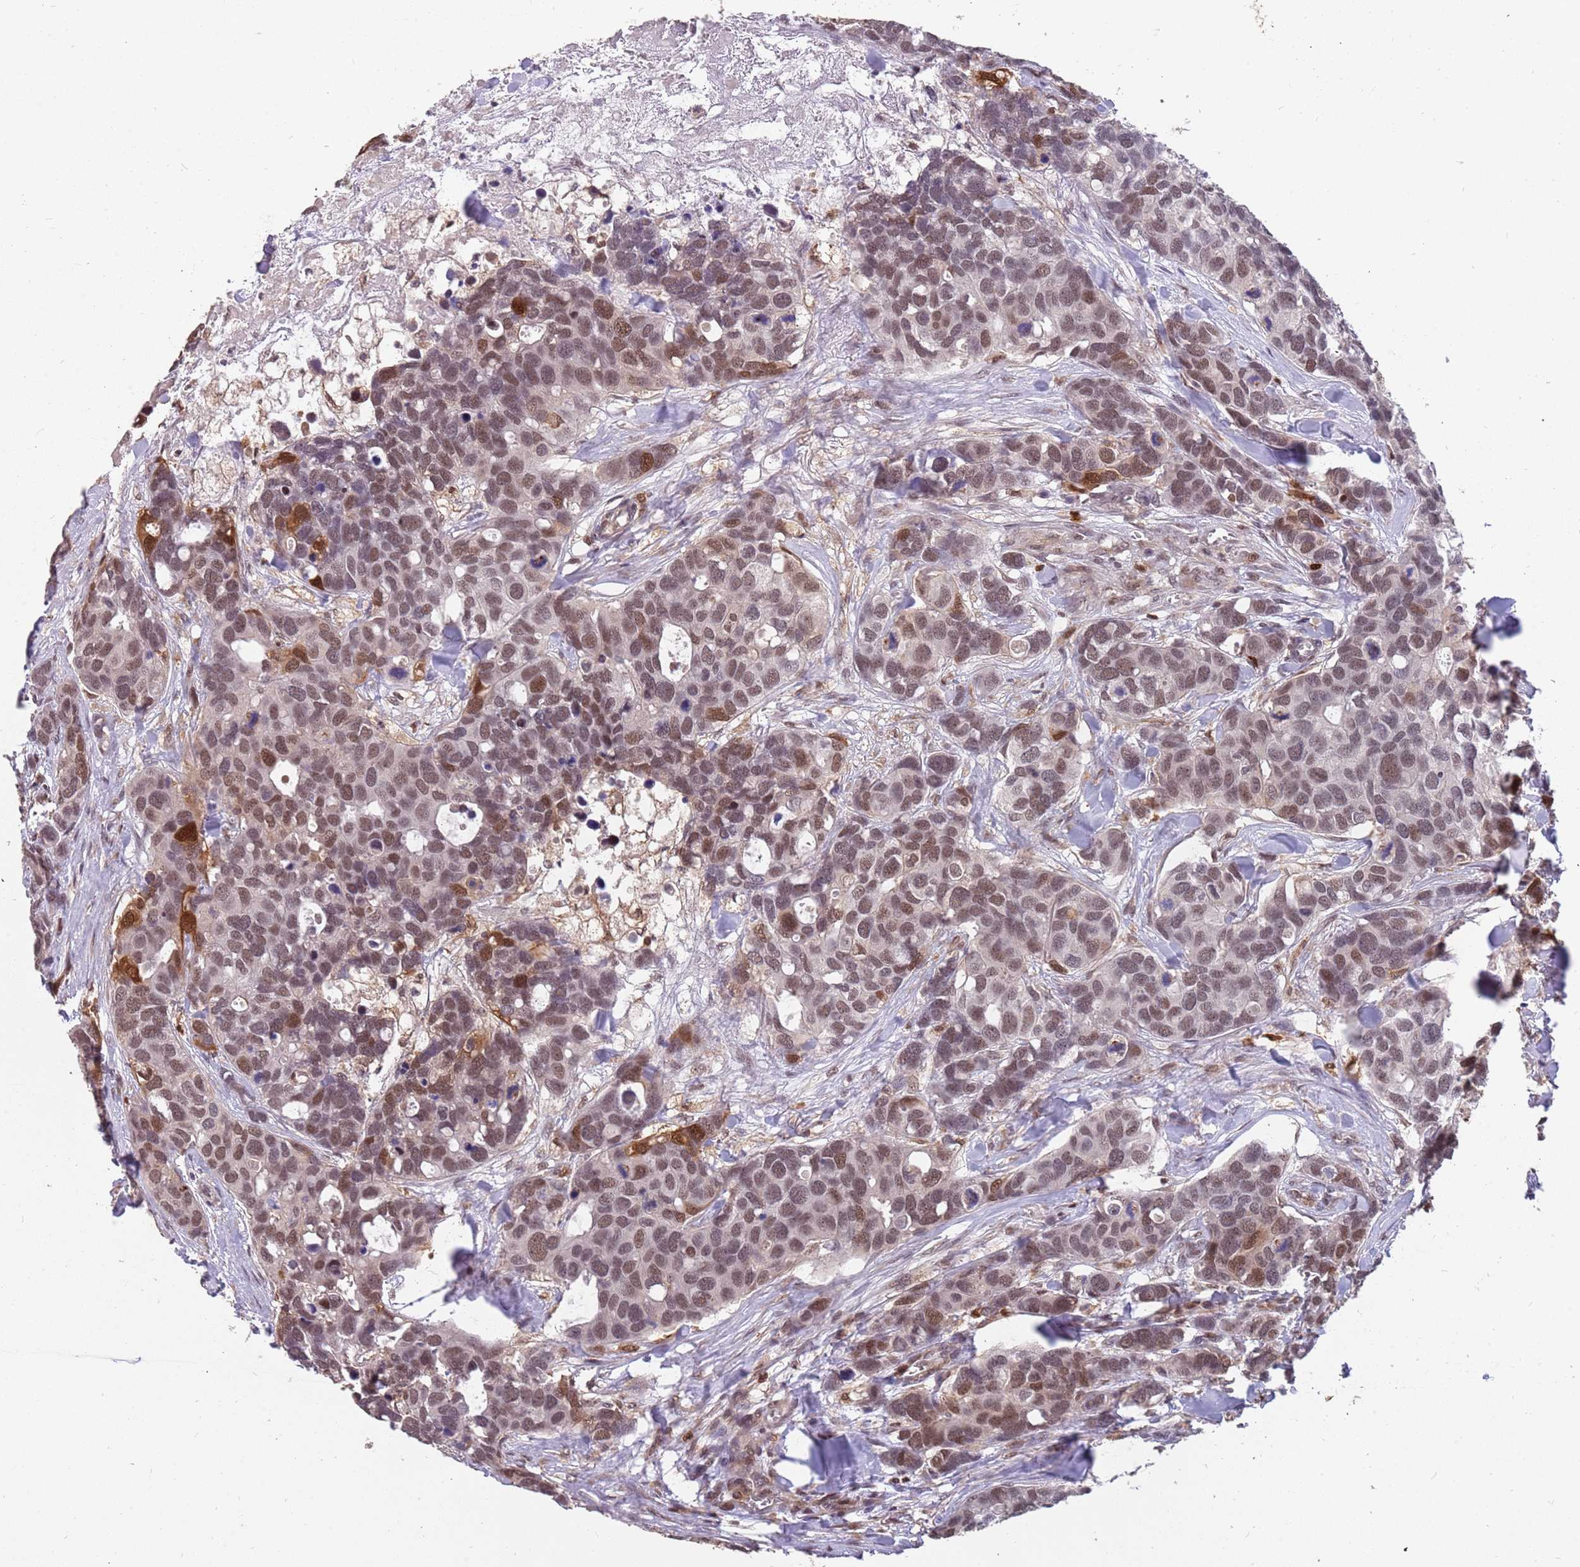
{"staining": {"intensity": "strong", "quantity": "25%-75%", "location": "cytoplasmic/membranous,nuclear"}, "tissue": "breast cancer", "cell_type": "Tumor cells", "image_type": "cancer", "snomed": [{"axis": "morphology", "description": "Duct carcinoma"}, {"axis": "topography", "description": "Breast"}], "caption": "Protein analysis of breast invasive ductal carcinoma tissue shows strong cytoplasmic/membranous and nuclear expression in about 25%-75% of tumor cells.", "gene": "GBP2", "patient": {"sex": "female", "age": 83}}